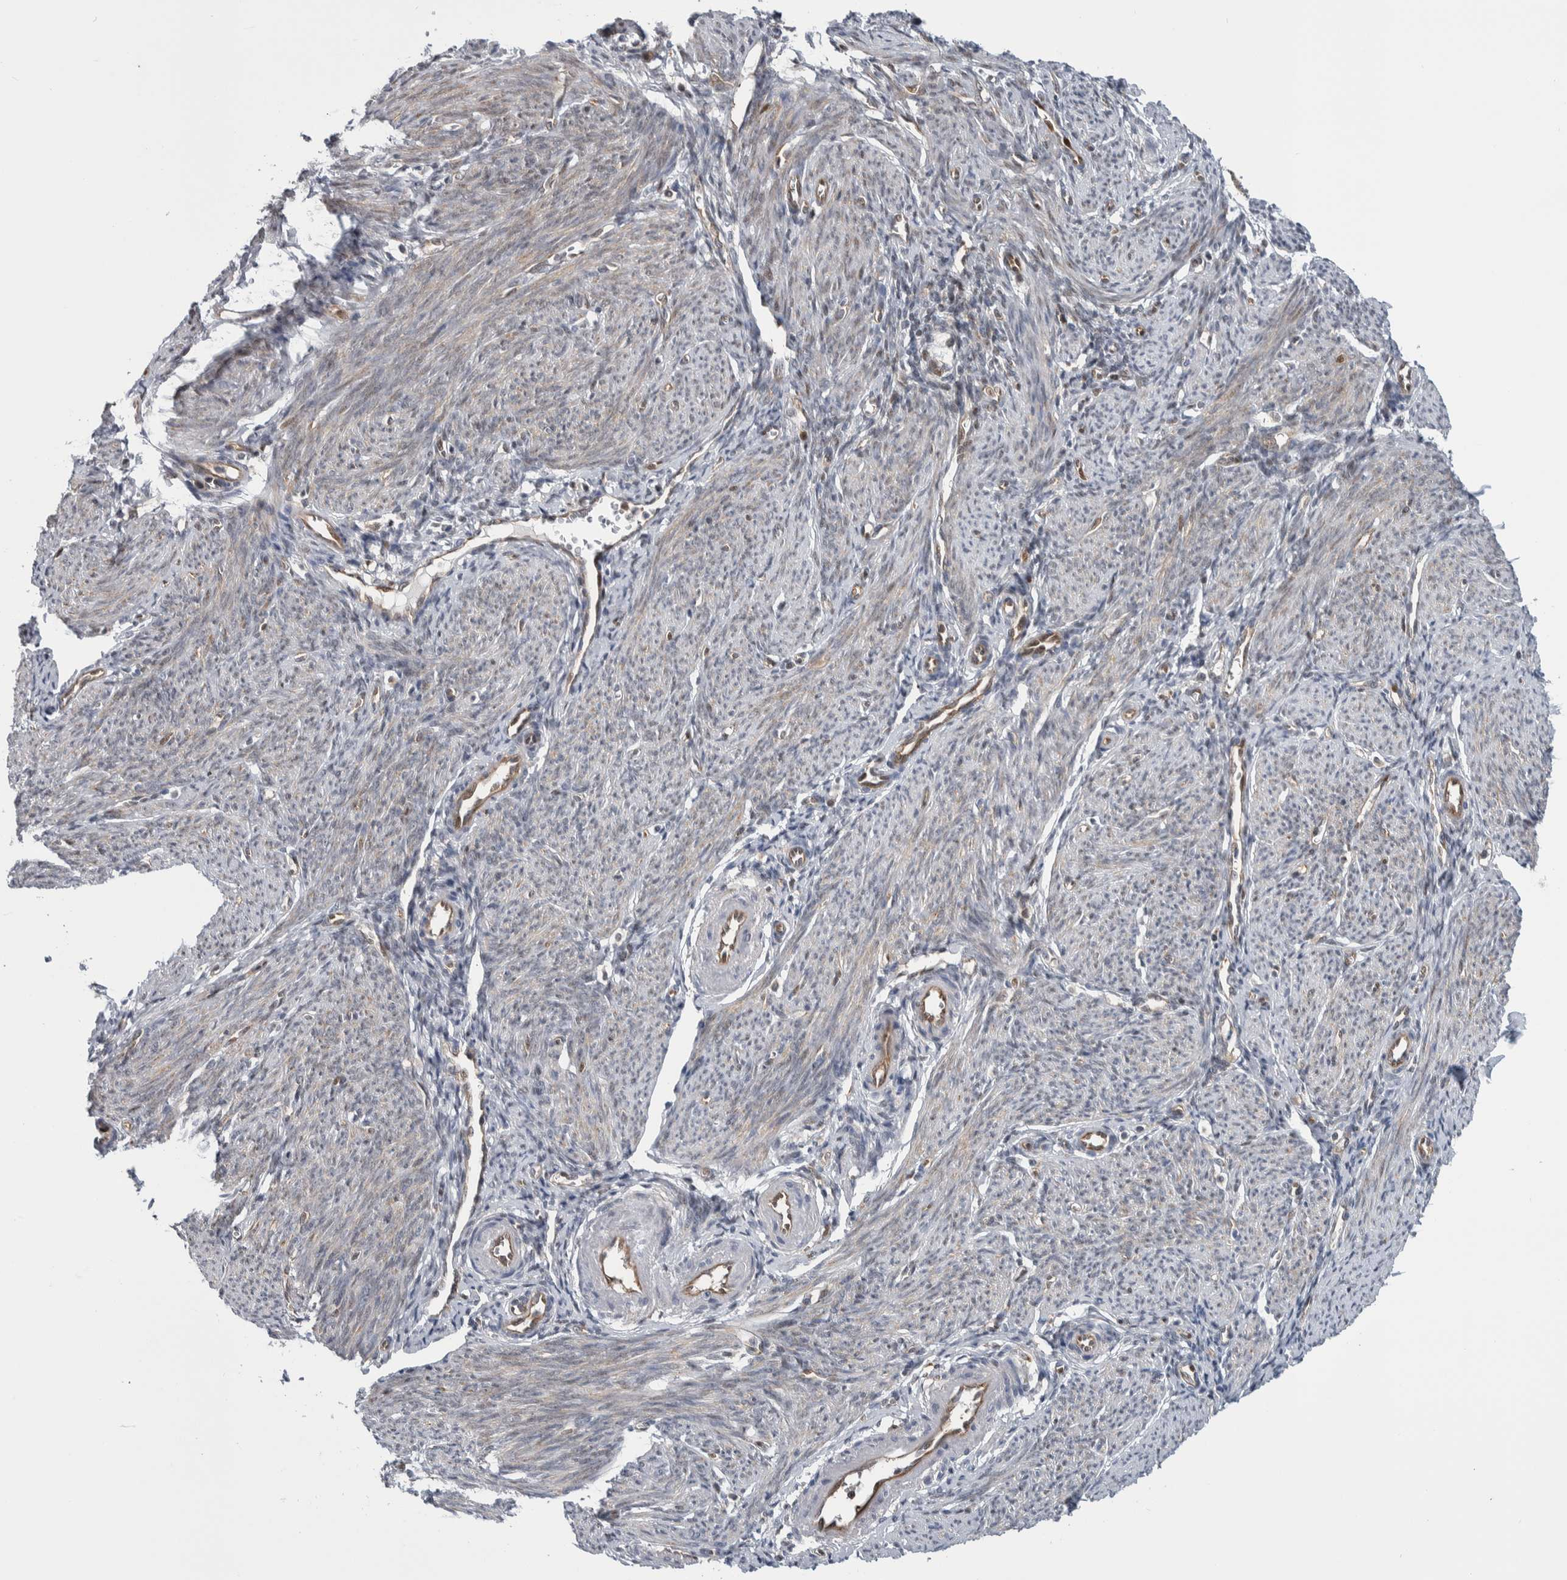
{"staining": {"intensity": "weak", "quantity": "<25%", "location": "cytoplasmic/membranous,nuclear"}, "tissue": "endometrium", "cell_type": "Cells in endometrial stroma", "image_type": "normal", "snomed": [{"axis": "morphology", "description": "Normal tissue, NOS"}, {"axis": "morphology", "description": "Adenocarcinoma, NOS"}, {"axis": "topography", "description": "Endometrium"}], "caption": "Cells in endometrial stroma show no significant protein staining in unremarkable endometrium. (Stains: DAB IHC with hematoxylin counter stain, Microscopy: brightfield microscopy at high magnification).", "gene": "PTPA", "patient": {"sex": "female", "age": 57}}